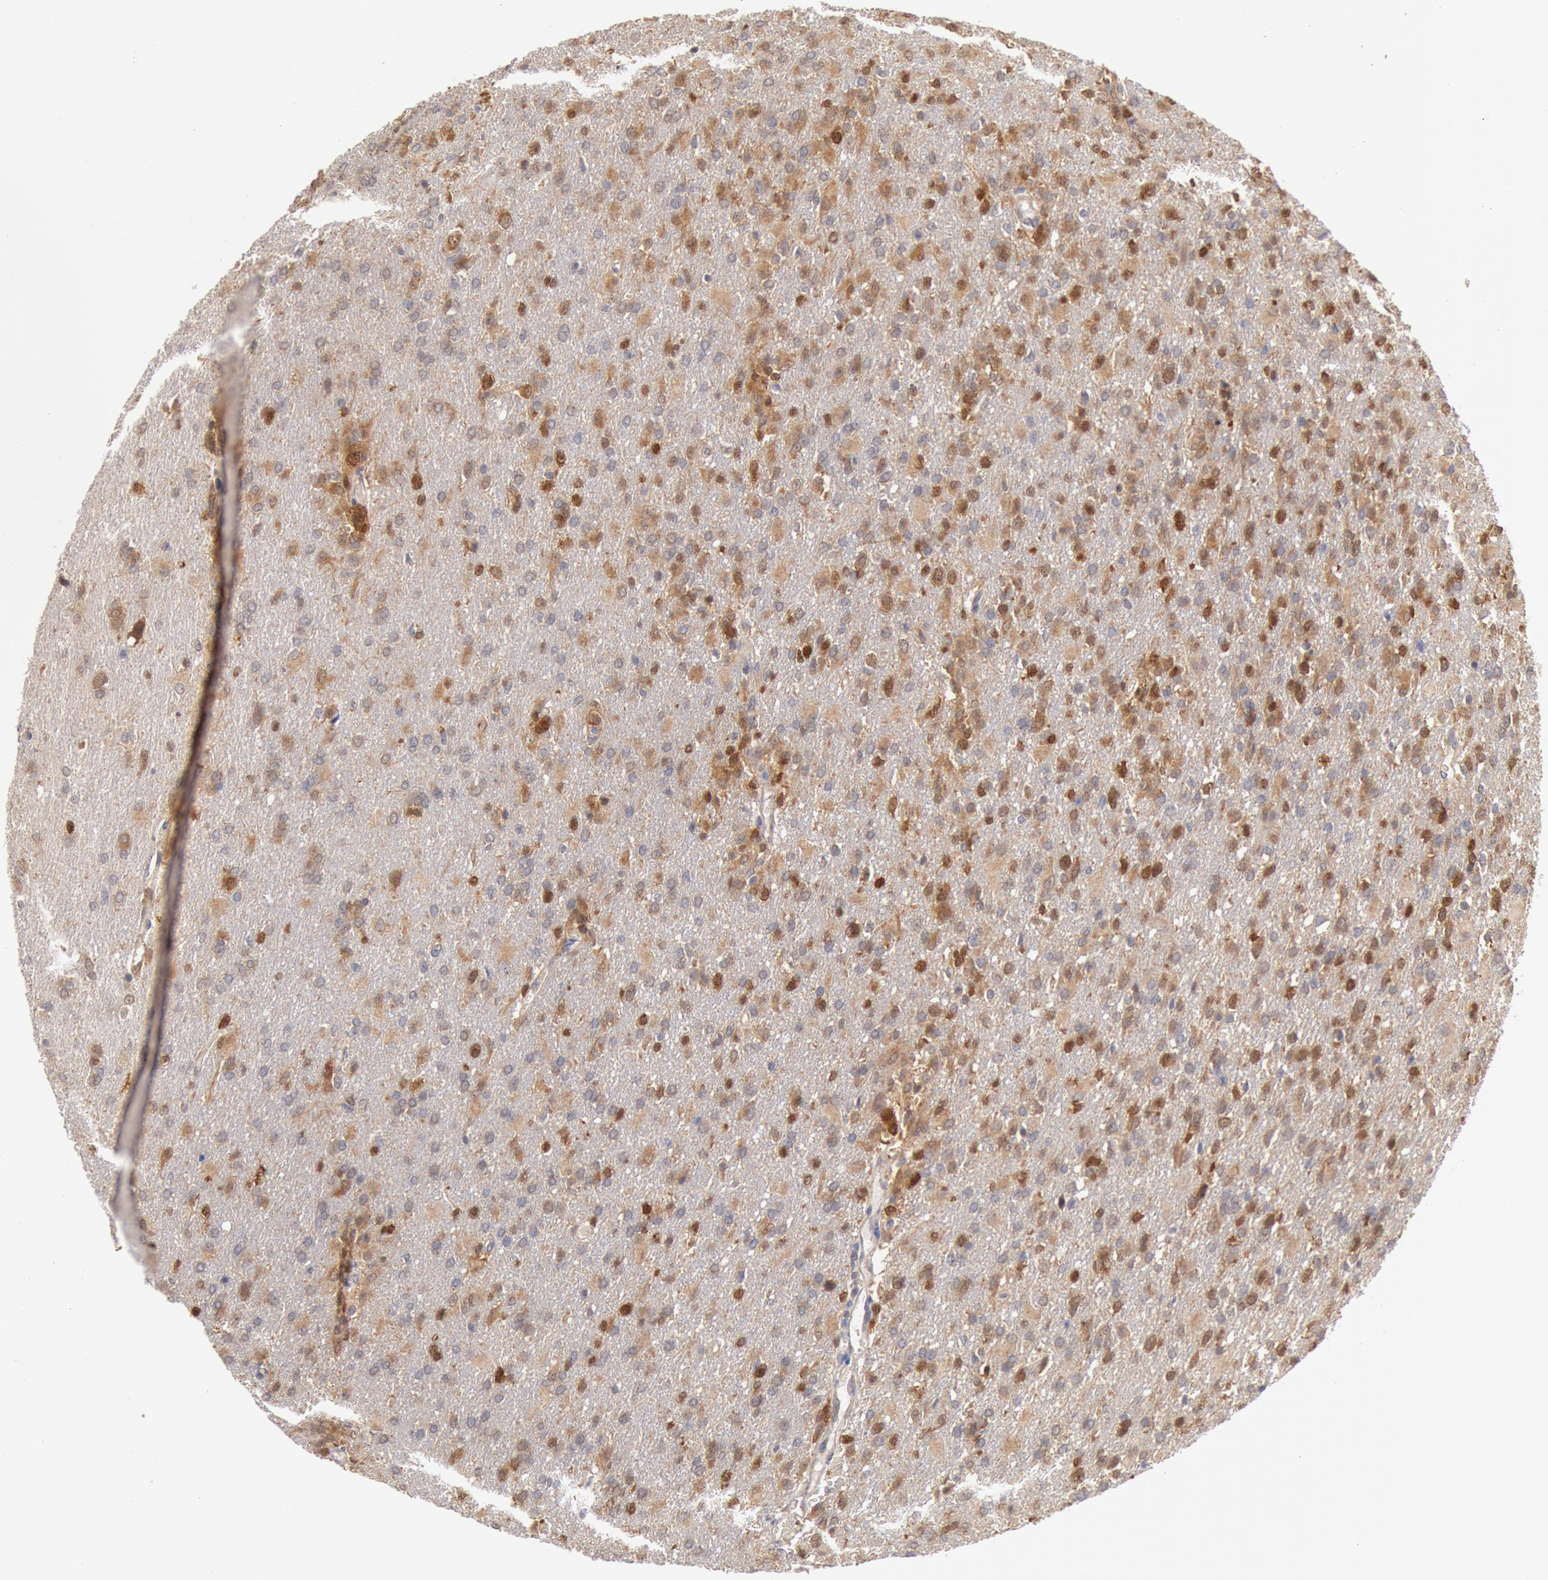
{"staining": {"intensity": "moderate", "quantity": "25%-75%", "location": "cytoplasmic/membranous,nuclear"}, "tissue": "glioma", "cell_type": "Tumor cells", "image_type": "cancer", "snomed": [{"axis": "morphology", "description": "Glioma, malignant, High grade"}, {"axis": "topography", "description": "Brain"}], "caption": "The photomicrograph demonstrates immunohistochemical staining of glioma. There is moderate cytoplasmic/membranous and nuclear staining is appreciated in approximately 25%-75% of tumor cells.", "gene": "DNAJA1", "patient": {"sex": "male", "age": 68}}